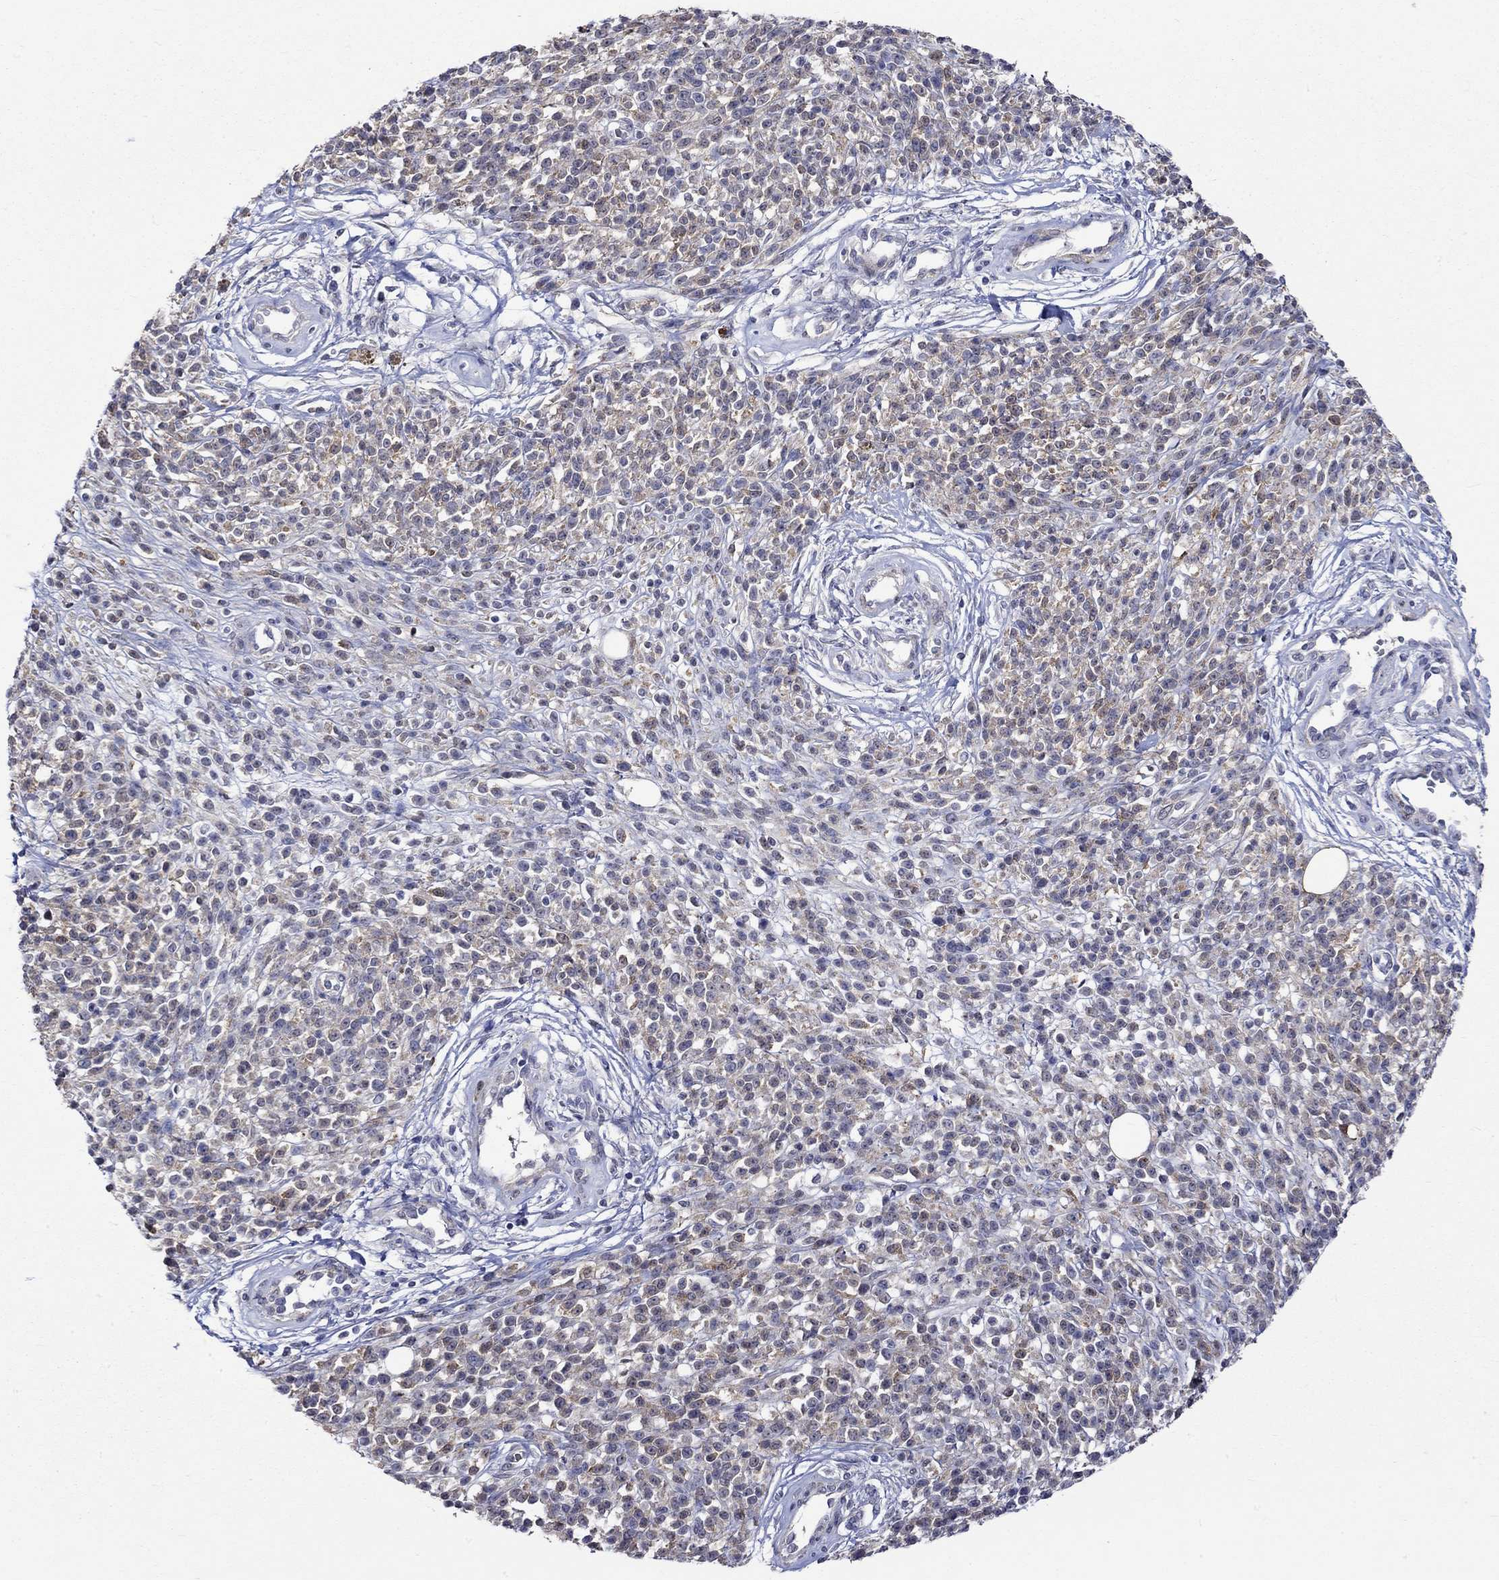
{"staining": {"intensity": "weak", "quantity": "25%-75%", "location": "cytoplasmic/membranous"}, "tissue": "melanoma", "cell_type": "Tumor cells", "image_type": "cancer", "snomed": [{"axis": "morphology", "description": "Malignant melanoma, NOS"}, {"axis": "topography", "description": "Skin"}, {"axis": "topography", "description": "Skin of trunk"}], "caption": "Tumor cells exhibit low levels of weak cytoplasmic/membranous staining in about 25%-75% of cells in malignant melanoma.", "gene": "CRYAB", "patient": {"sex": "male", "age": 74}}